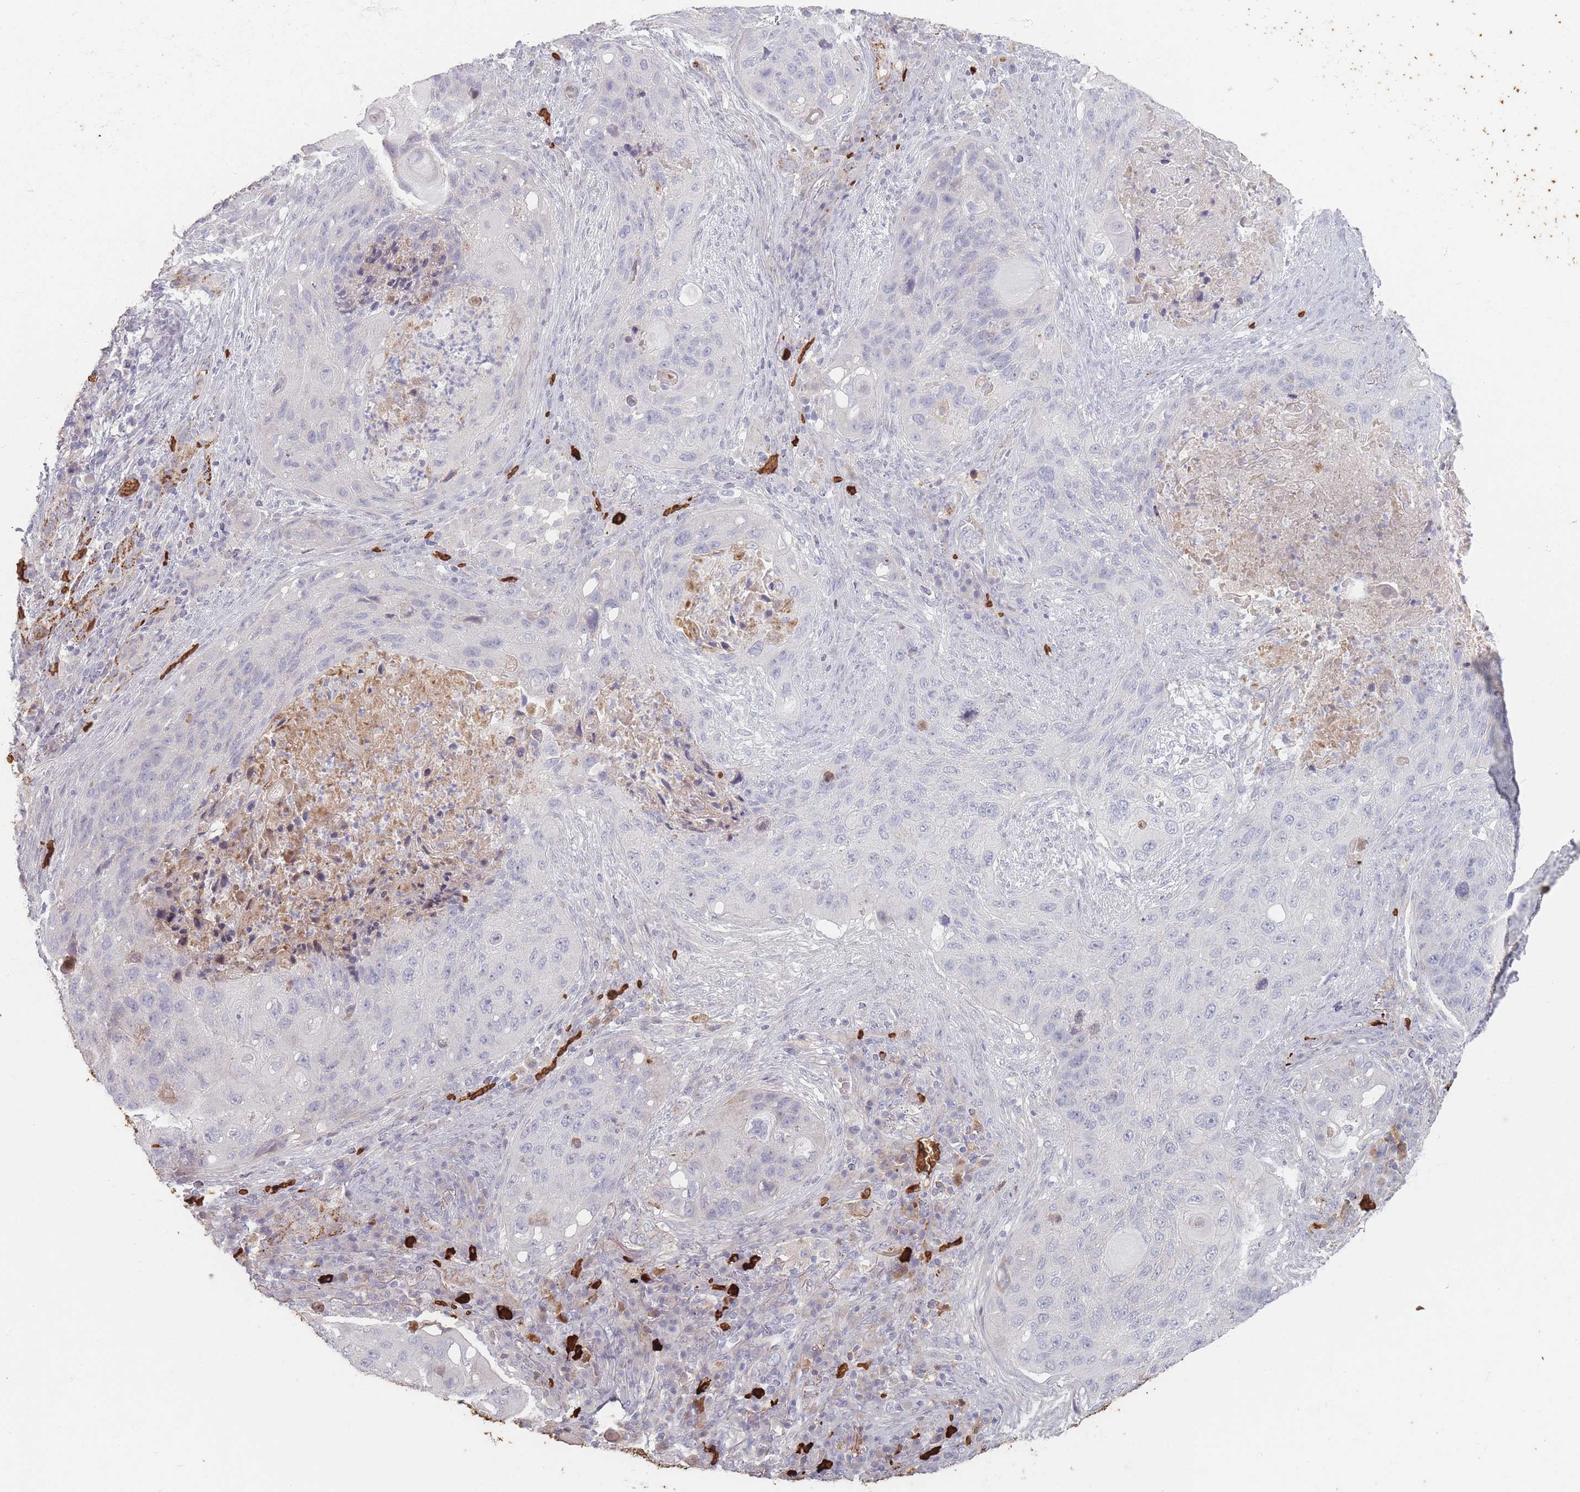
{"staining": {"intensity": "negative", "quantity": "none", "location": "none"}, "tissue": "lung cancer", "cell_type": "Tumor cells", "image_type": "cancer", "snomed": [{"axis": "morphology", "description": "Squamous cell carcinoma, NOS"}, {"axis": "topography", "description": "Lung"}], "caption": "Protein analysis of lung squamous cell carcinoma exhibits no significant staining in tumor cells. The staining was performed using DAB (3,3'-diaminobenzidine) to visualize the protein expression in brown, while the nuclei were stained in blue with hematoxylin (Magnification: 20x).", "gene": "SLC2A6", "patient": {"sex": "female", "age": 63}}